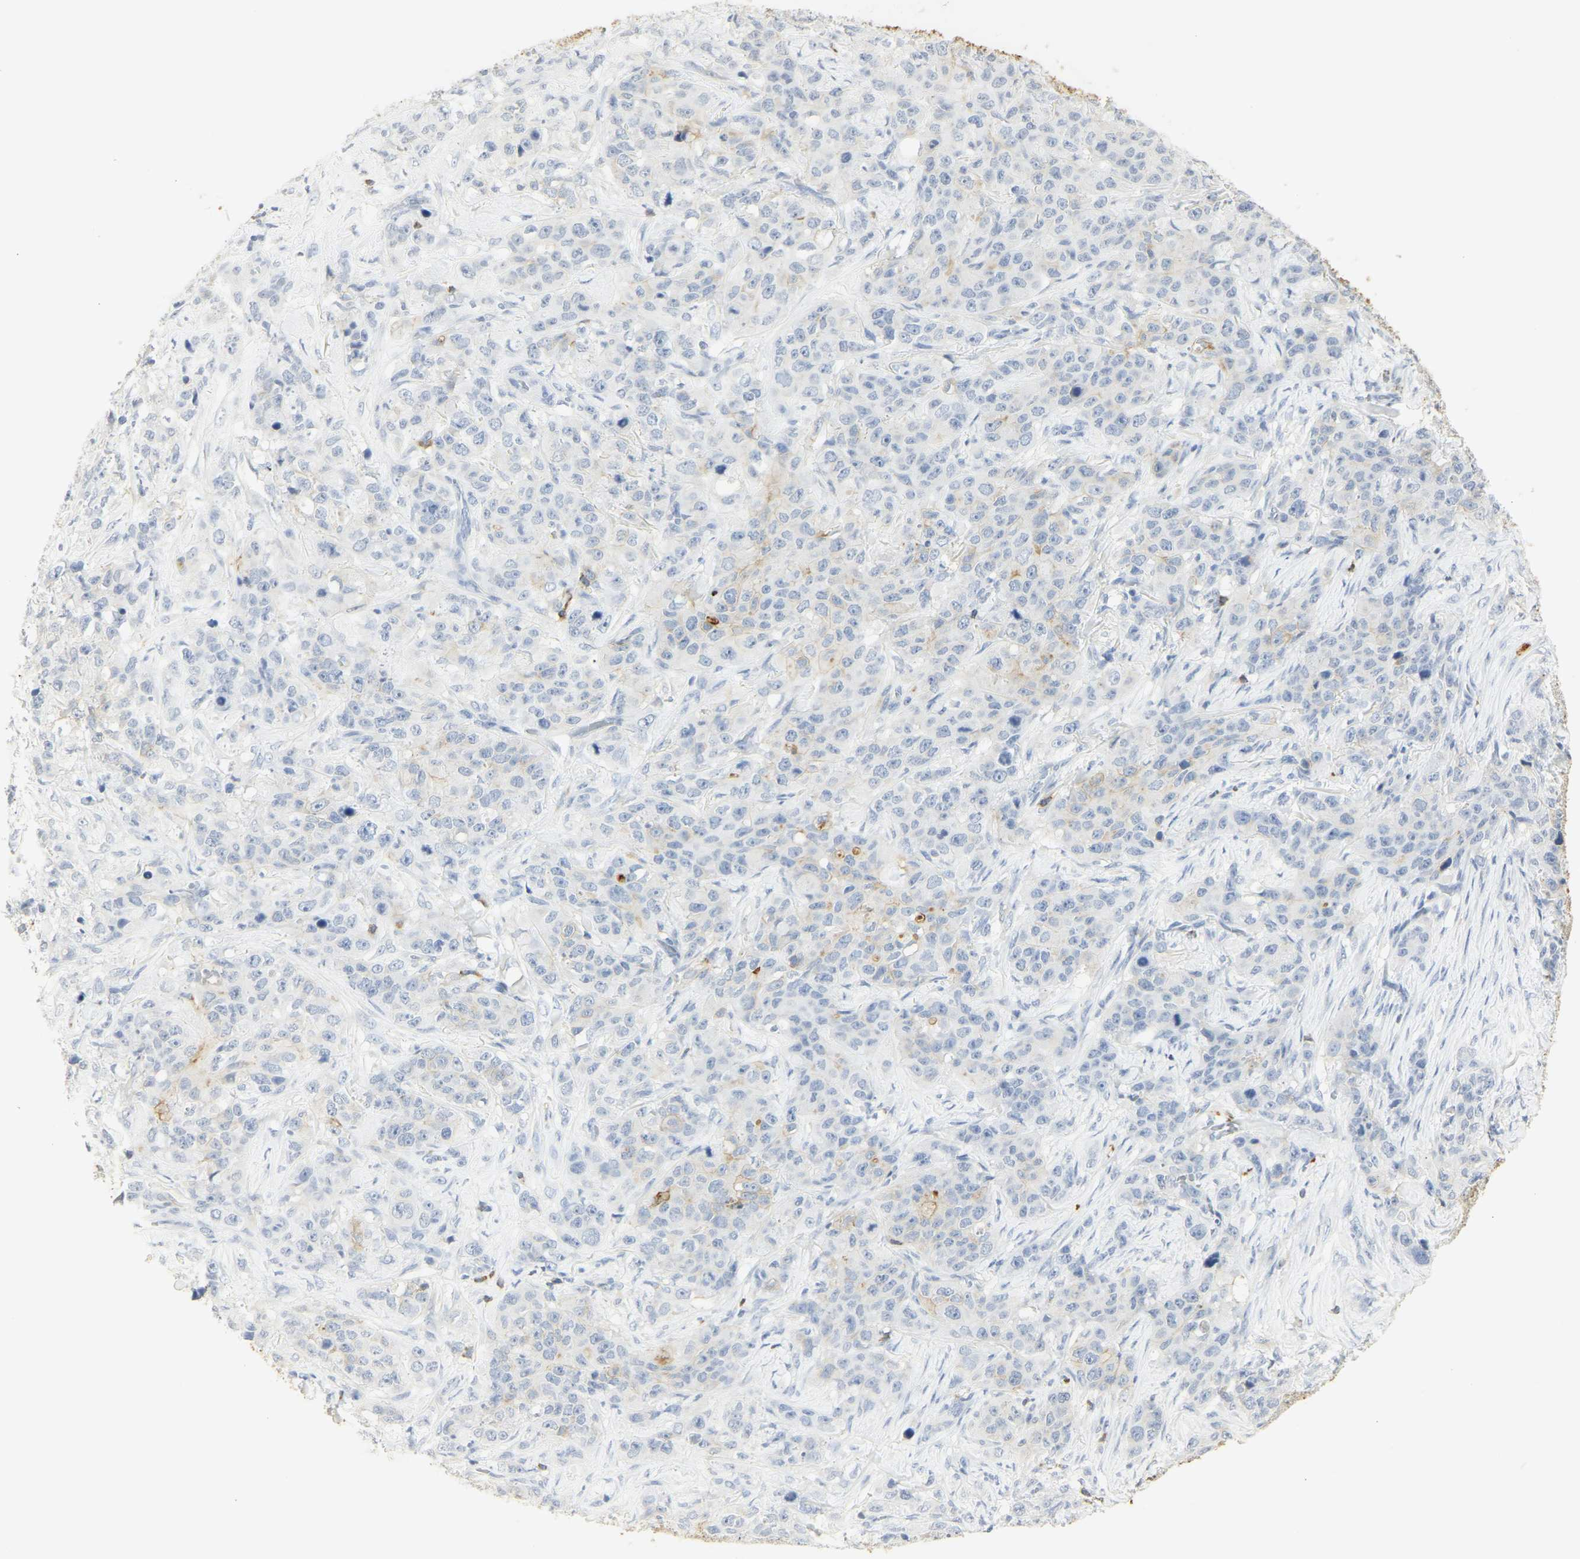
{"staining": {"intensity": "moderate", "quantity": "<25%", "location": "cytoplasmic/membranous"}, "tissue": "stomach cancer", "cell_type": "Tumor cells", "image_type": "cancer", "snomed": [{"axis": "morphology", "description": "Adenocarcinoma, NOS"}, {"axis": "topography", "description": "Stomach"}], "caption": "Moderate cytoplasmic/membranous protein expression is identified in approximately <25% of tumor cells in stomach cancer (adenocarcinoma).", "gene": "CEACAM5", "patient": {"sex": "male", "age": 48}}